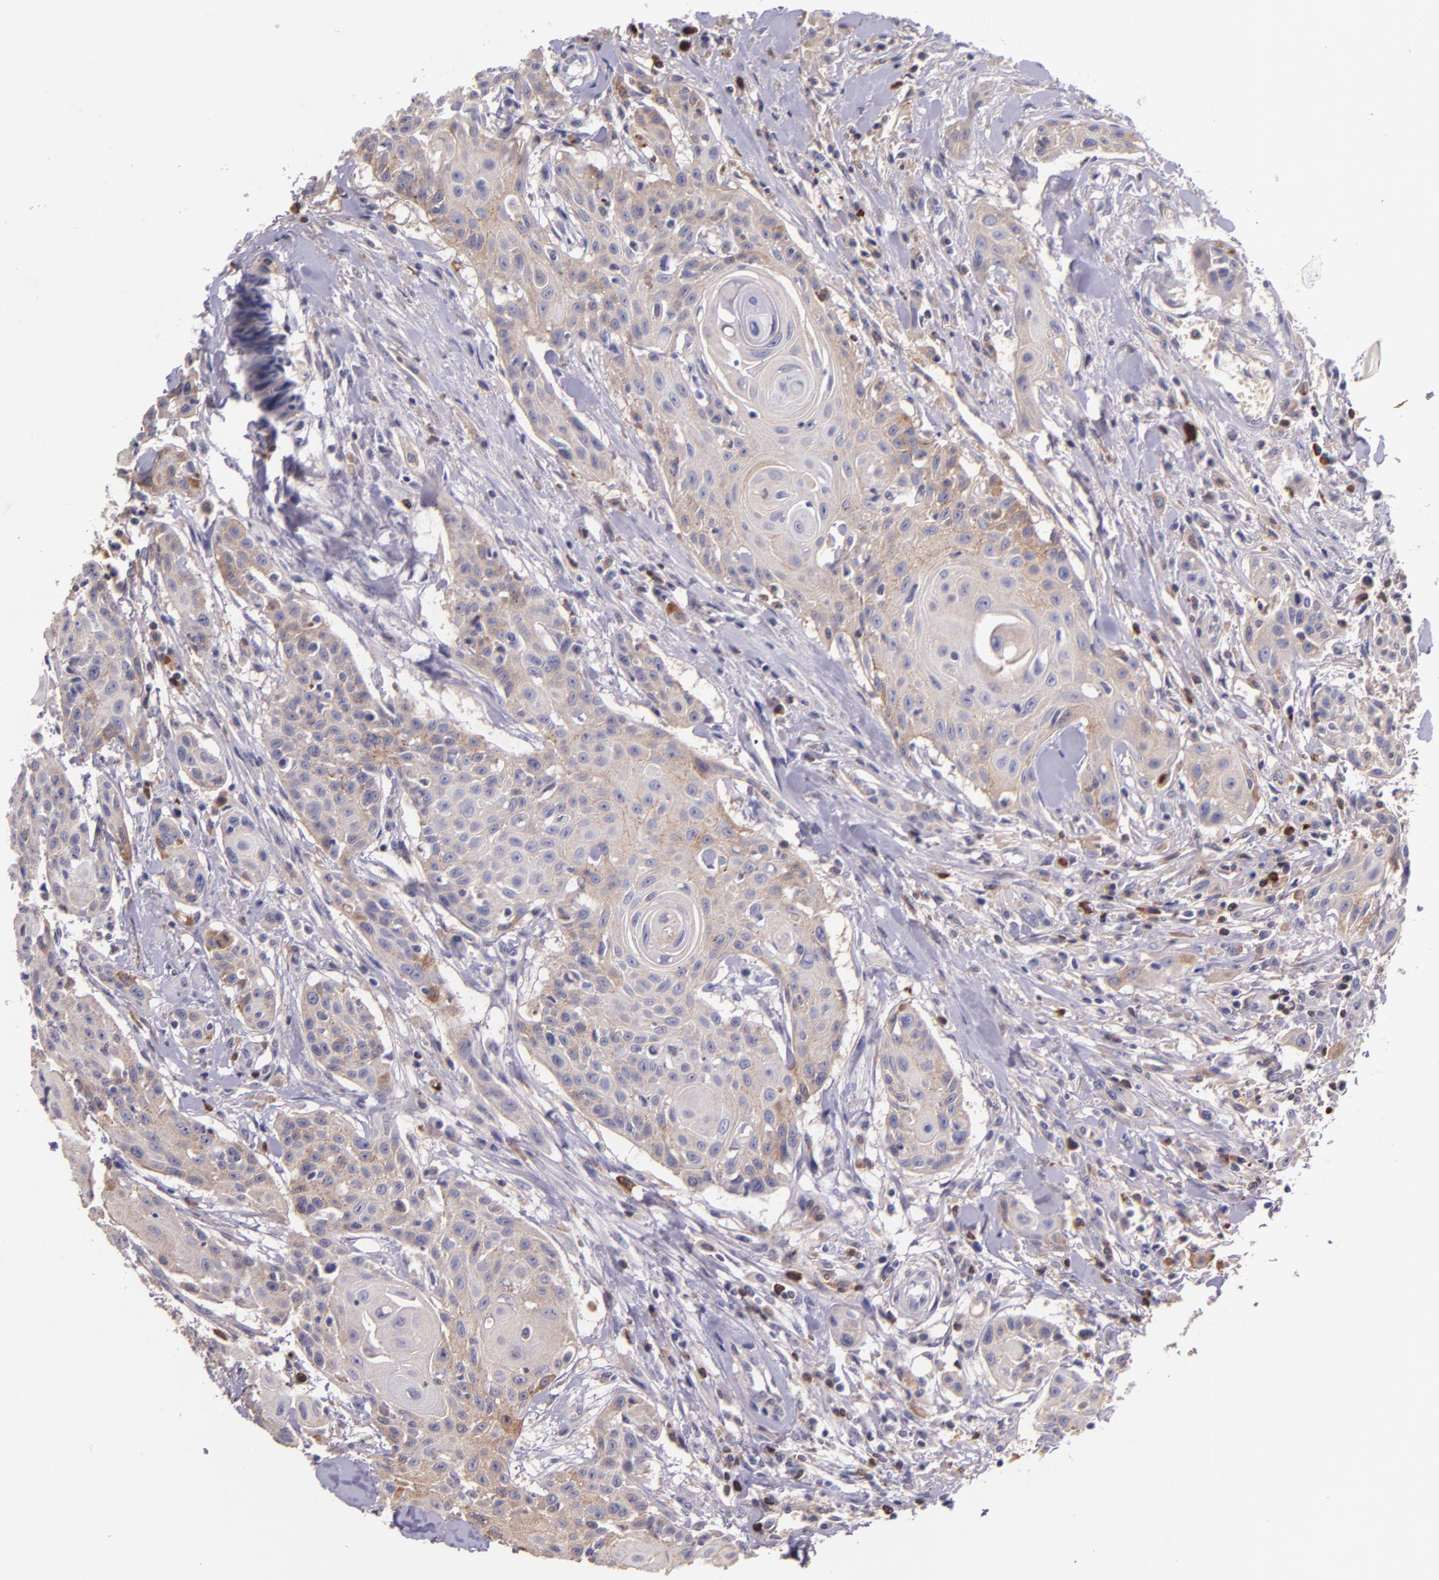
{"staining": {"intensity": "weak", "quantity": "25%-75%", "location": "cytoplasmic/membranous"}, "tissue": "head and neck cancer", "cell_type": "Tumor cells", "image_type": "cancer", "snomed": [{"axis": "morphology", "description": "Squamous cell carcinoma, NOS"}, {"axis": "morphology", "description": "Squamous cell carcinoma, metastatic, NOS"}, {"axis": "topography", "description": "Lymph node"}, {"axis": "topography", "description": "Salivary gland"}, {"axis": "topography", "description": "Head-Neck"}], "caption": "Brown immunohistochemical staining in human head and neck metastatic squamous cell carcinoma reveals weak cytoplasmic/membranous staining in approximately 25%-75% of tumor cells. (Stains: DAB (3,3'-diaminobenzidine) in brown, nuclei in blue, Microscopy: brightfield microscopy at high magnification).", "gene": "KNG1", "patient": {"sex": "female", "age": 74}}